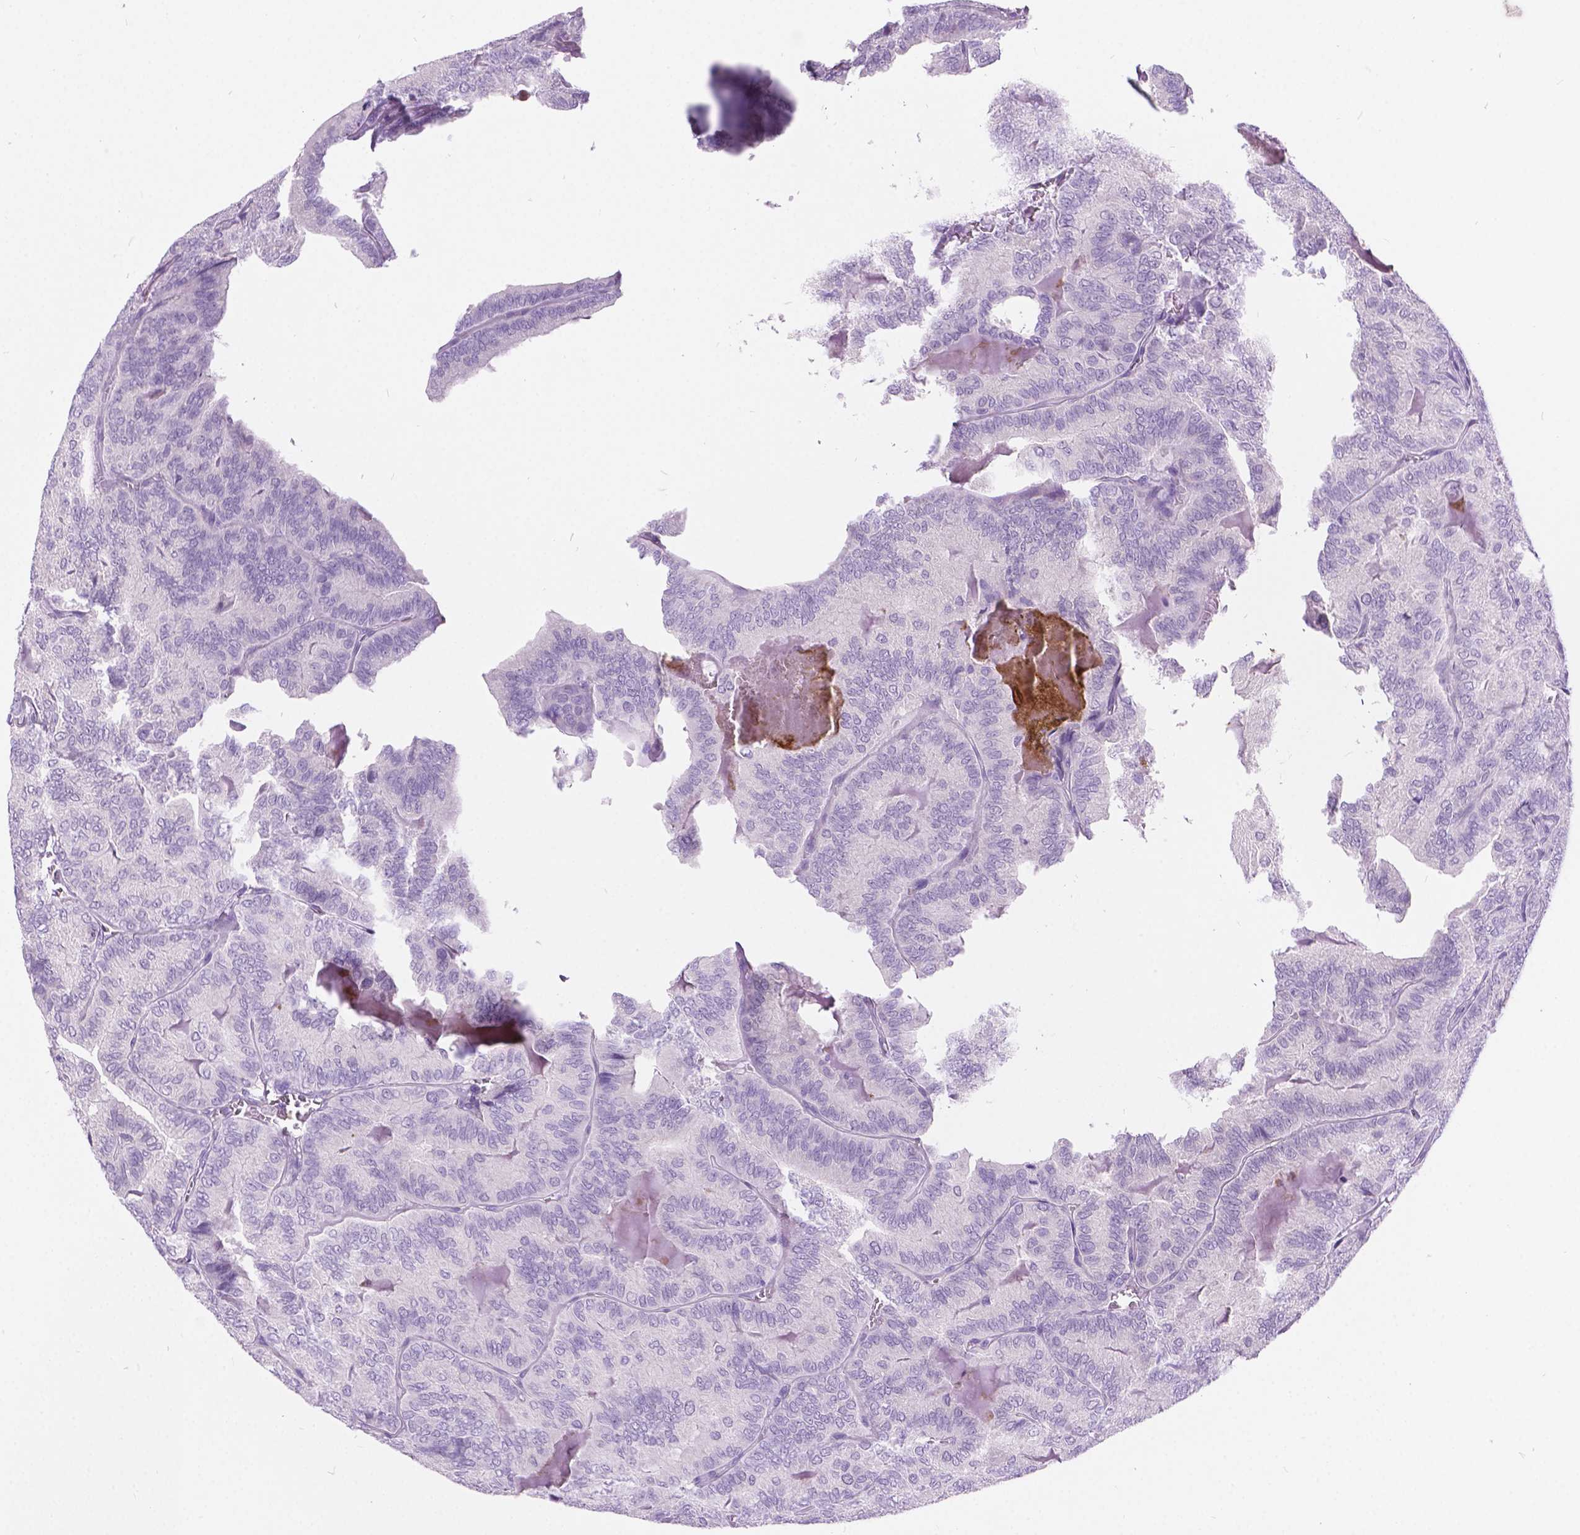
{"staining": {"intensity": "negative", "quantity": "none", "location": "none"}, "tissue": "thyroid cancer", "cell_type": "Tumor cells", "image_type": "cancer", "snomed": [{"axis": "morphology", "description": "Papillary adenocarcinoma, NOS"}, {"axis": "topography", "description": "Thyroid gland"}], "caption": "This is an immunohistochemistry photomicrograph of human papillary adenocarcinoma (thyroid). There is no positivity in tumor cells.", "gene": "ARMS2", "patient": {"sex": "female", "age": 75}}